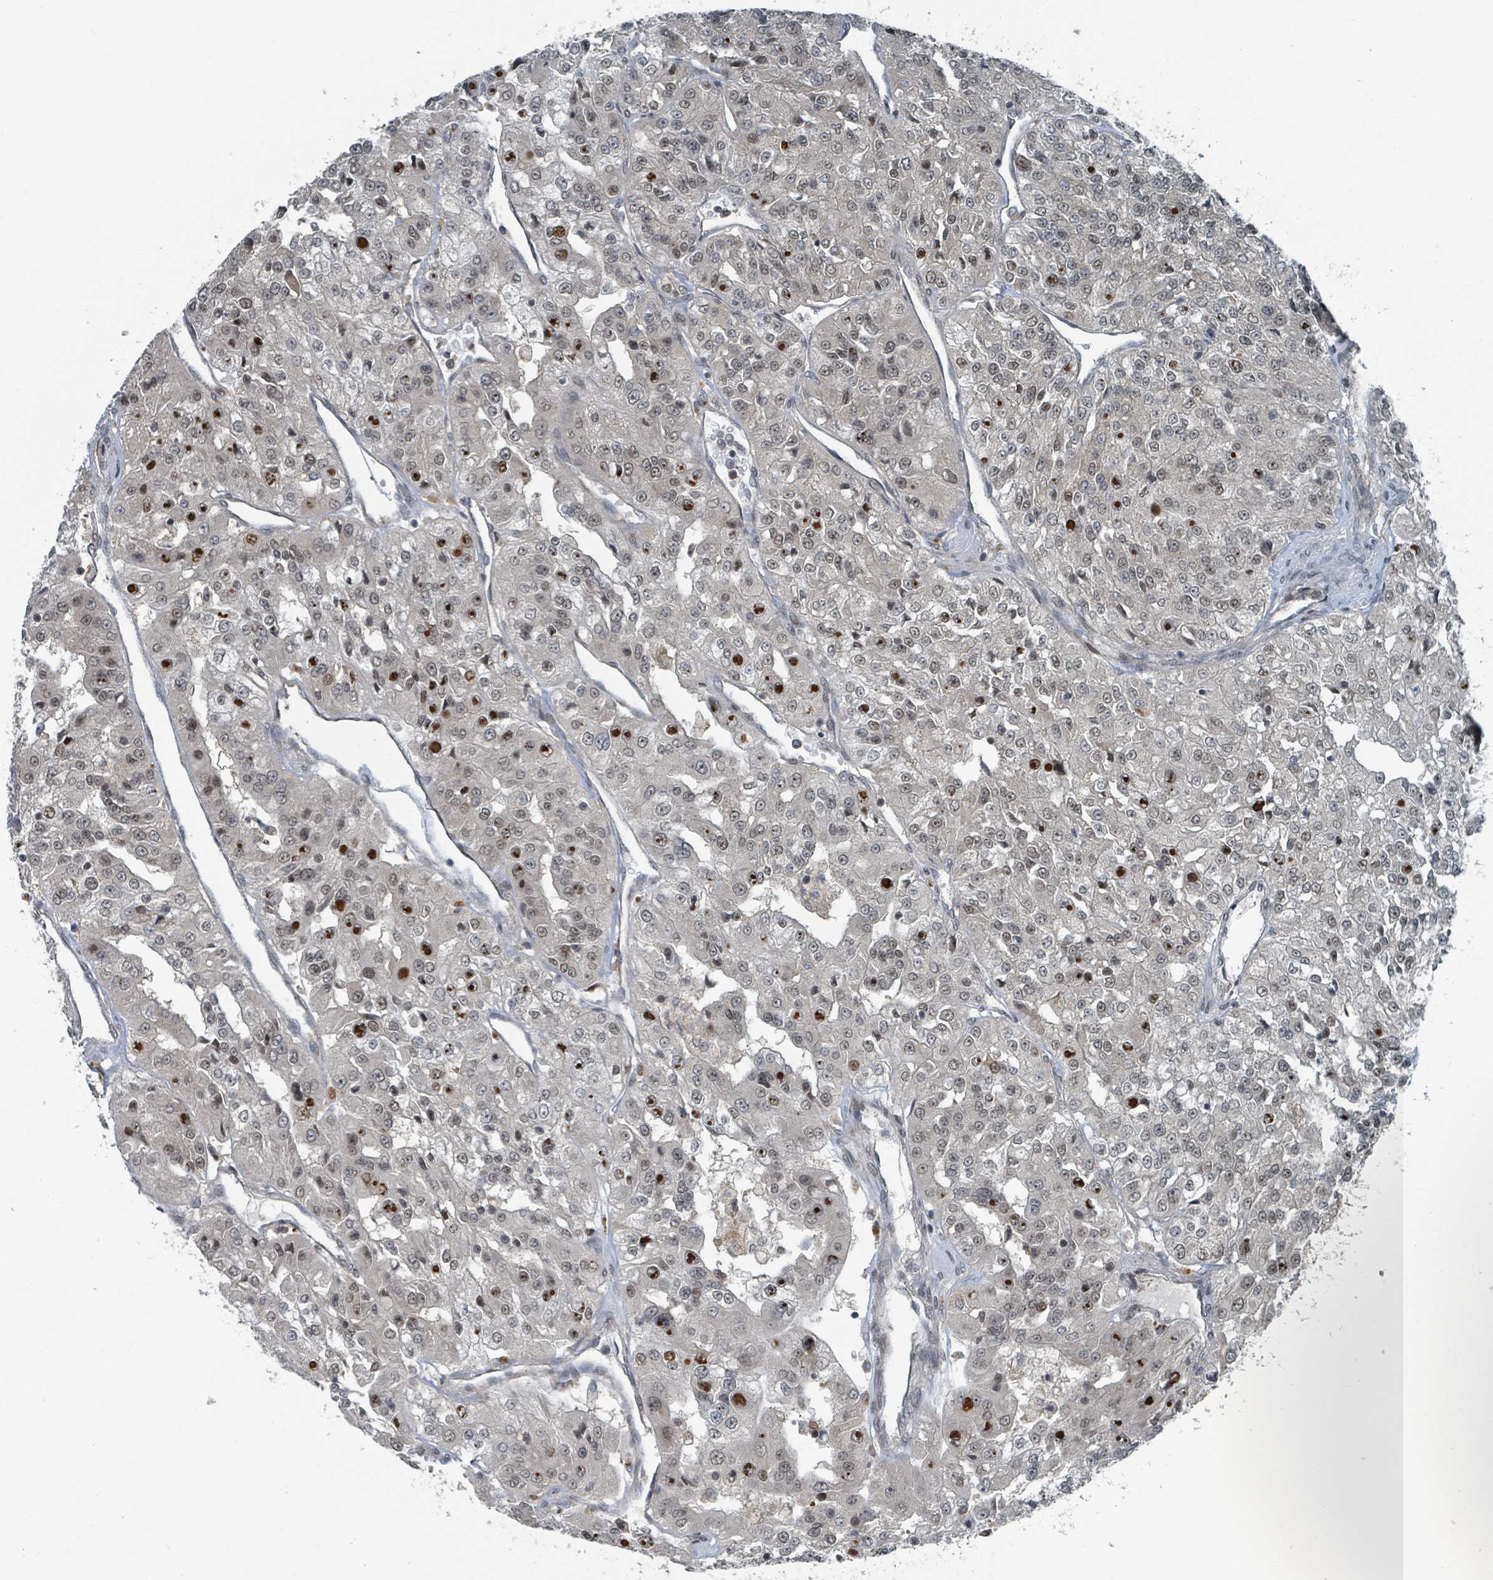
{"staining": {"intensity": "strong", "quantity": "<25%", "location": "nuclear"}, "tissue": "renal cancer", "cell_type": "Tumor cells", "image_type": "cancer", "snomed": [{"axis": "morphology", "description": "Adenocarcinoma, NOS"}, {"axis": "topography", "description": "Kidney"}], "caption": "Brown immunohistochemical staining in renal cancer (adenocarcinoma) displays strong nuclear staining in approximately <25% of tumor cells. (brown staining indicates protein expression, while blue staining denotes nuclei).", "gene": "PHIP", "patient": {"sex": "female", "age": 63}}